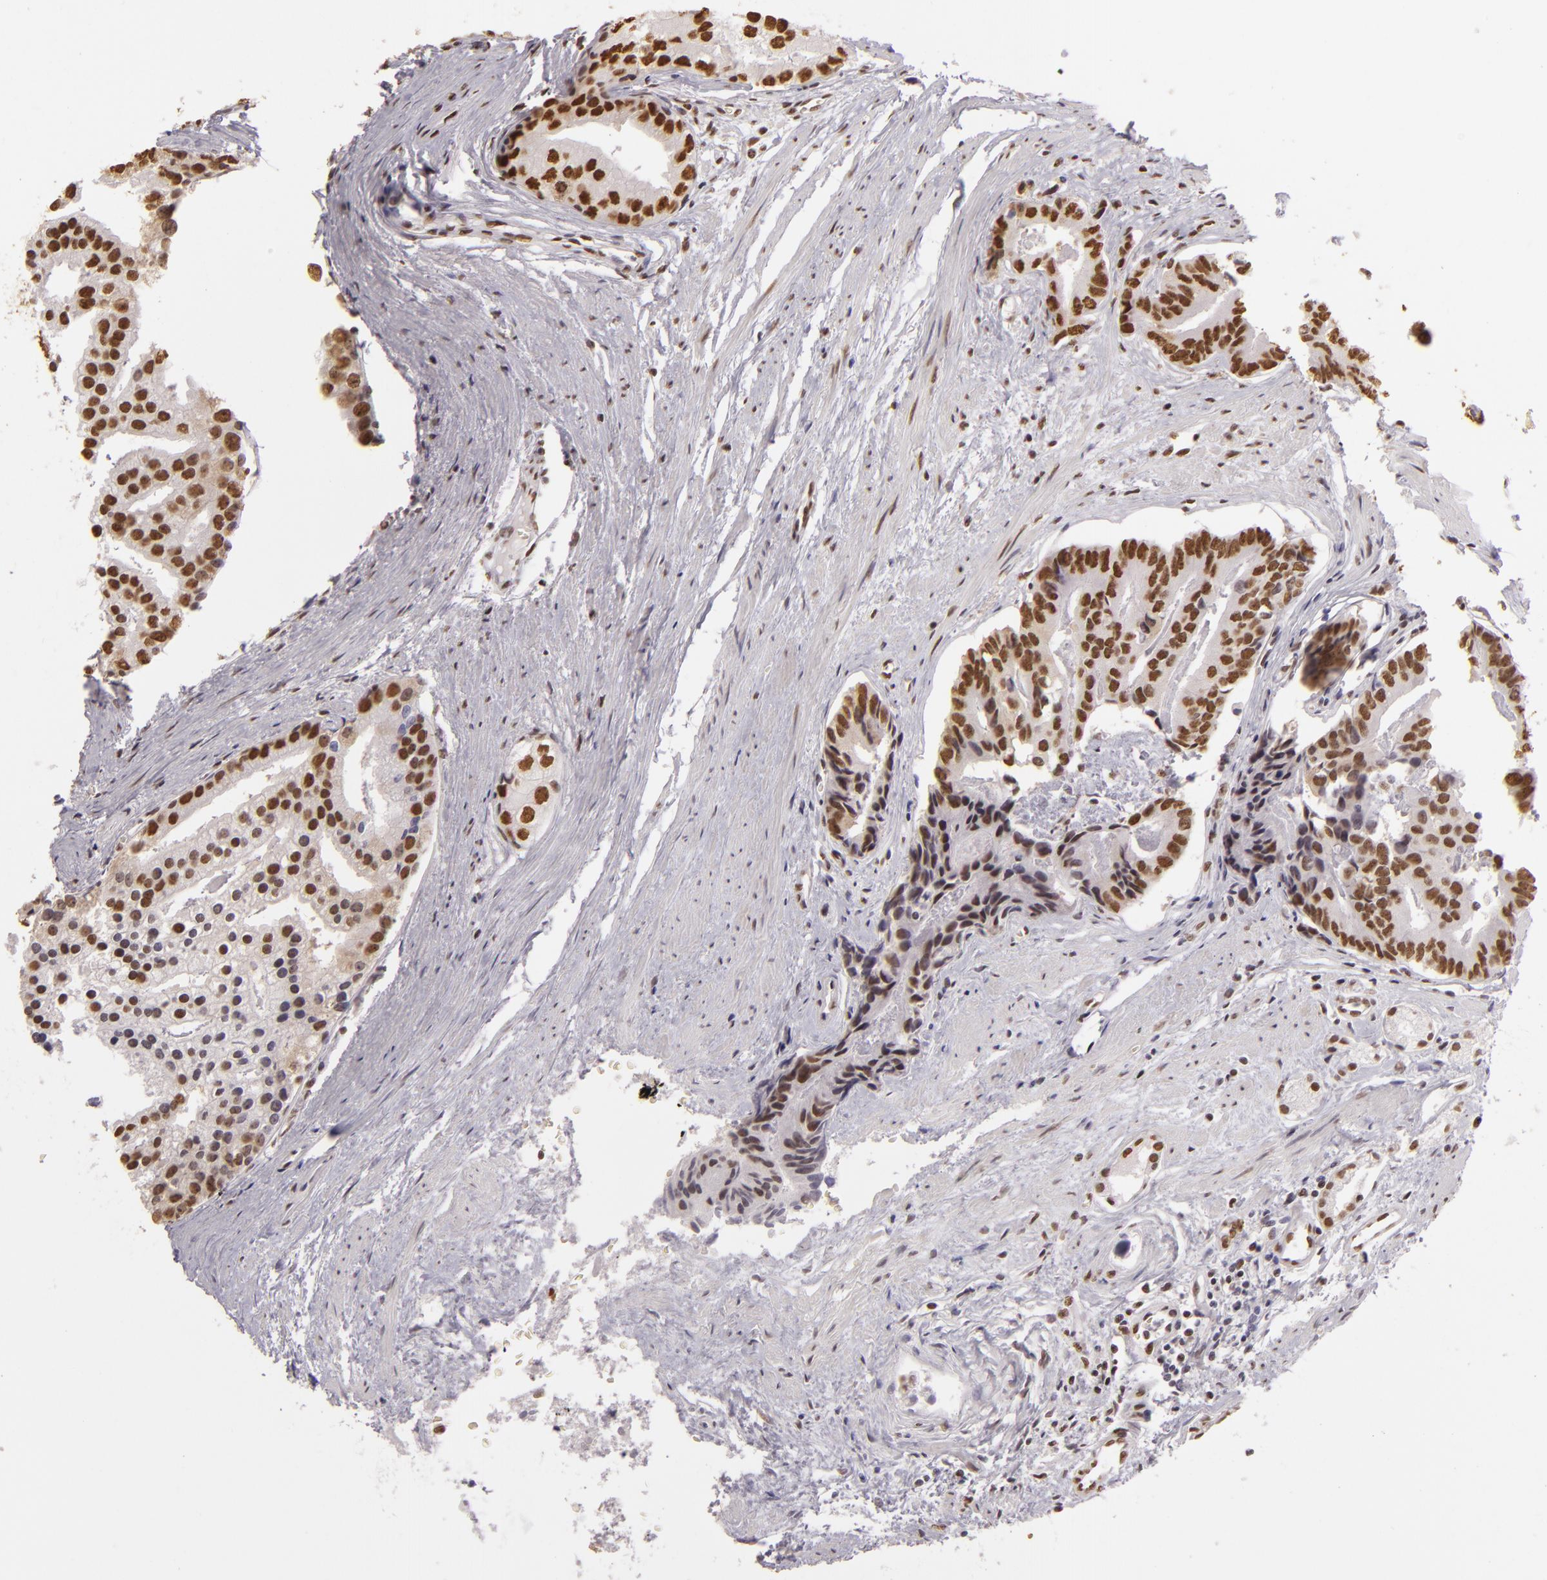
{"staining": {"intensity": "strong", "quantity": "25%-75%", "location": "nuclear"}, "tissue": "prostate cancer", "cell_type": "Tumor cells", "image_type": "cancer", "snomed": [{"axis": "morphology", "description": "Adenocarcinoma, High grade"}, {"axis": "topography", "description": "Prostate"}], "caption": "Immunohistochemical staining of human prostate adenocarcinoma (high-grade) demonstrates high levels of strong nuclear protein staining in approximately 25%-75% of tumor cells.", "gene": "PAPOLA", "patient": {"sex": "male", "age": 56}}